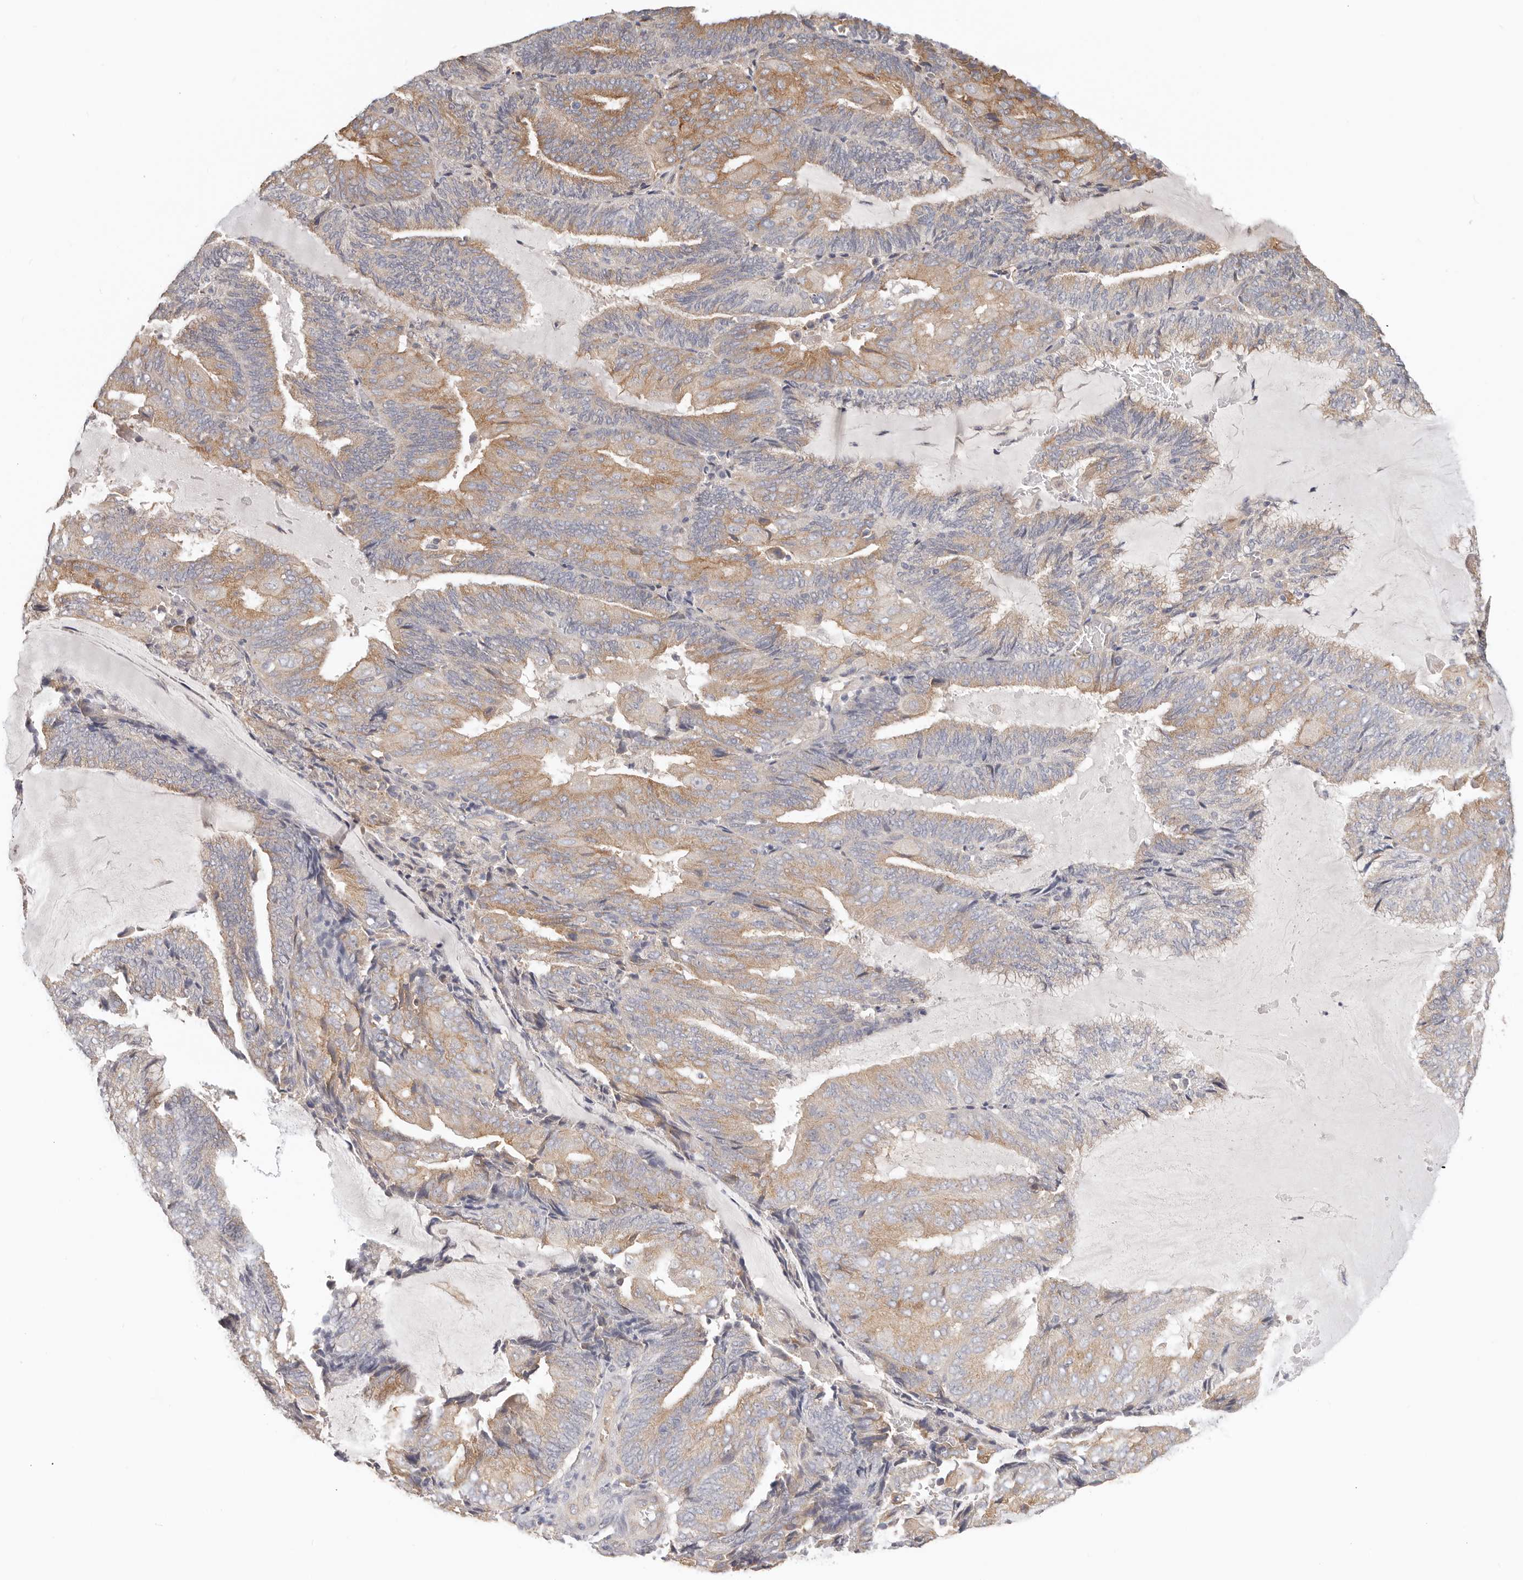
{"staining": {"intensity": "moderate", "quantity": ">75%", "location": "cytoplasmic/membranous"}, "tissue": "endometrial cancer", "cell_type": "Tumor cells", "image_type": "cancer", "snomed": [{"axis": "morphology", "description": "Adenocarcinoma, NOS"}, {"axis": "topography", "description": "Endometrium"}], "caption": "The image reveals immunohistochemical staining of endometrial cancer (adenocarcinoma). There is moderate cytoplasmic/membranous expression is identified in about >75% of tumor cells.", "gene": "AFDN", "patient": {"sex": "female", "age": 81}}